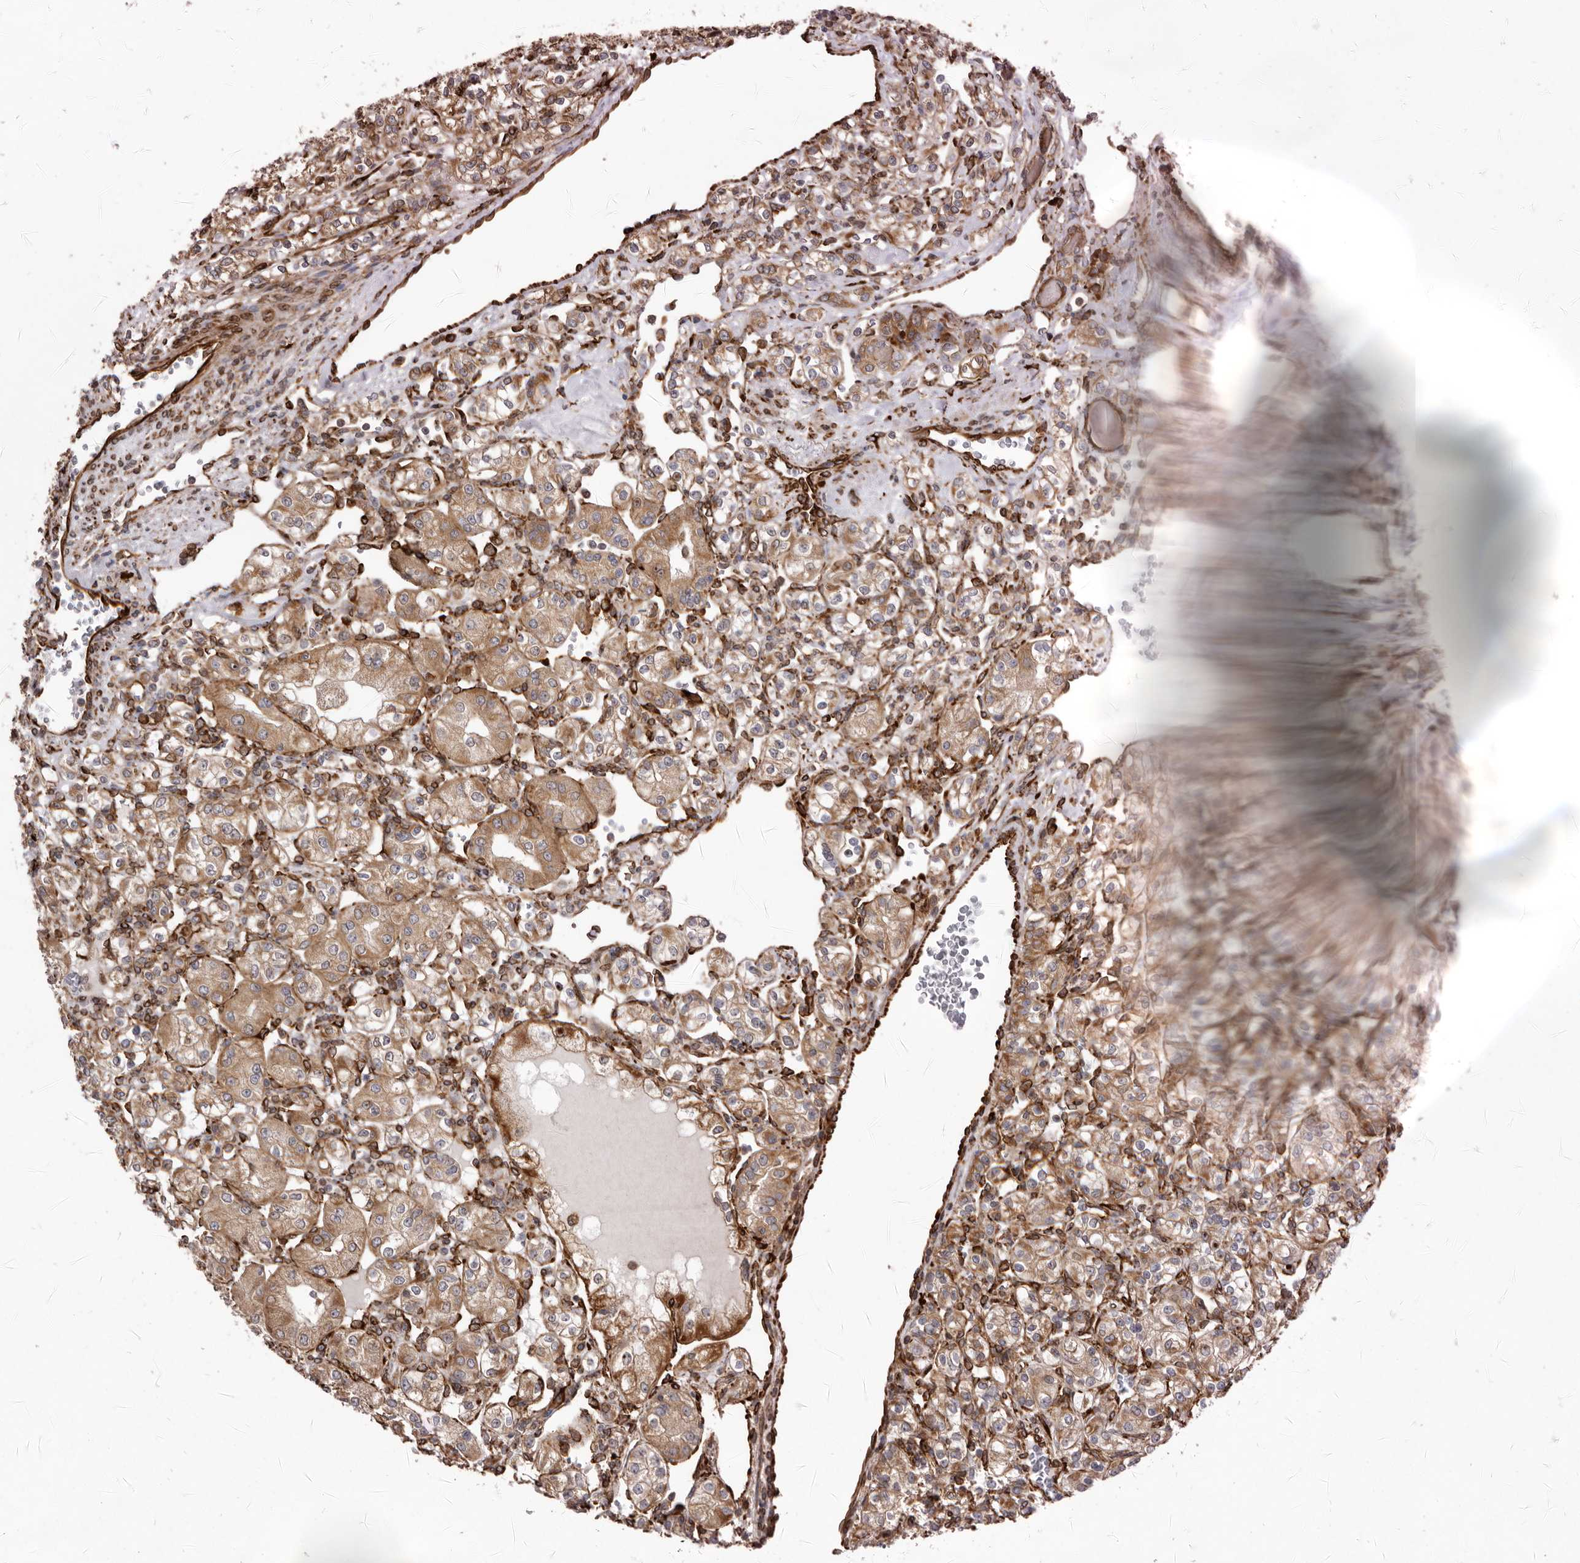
{"staining": {"intensity": "moderate", "quantity": ">75%", "location": "cytoplasmic/membranous"}, "tissue": "renal cancer", "cell_type": "Tumor cells", "image_type": "cancer", "snomed": [{"axis": "morphology", "description": "Adenocarcinoma, NOS"}, {"axis": "topography", "description": "Kidney"}], "caption": "This histopathology image reveals immunohistochemistry staining of renal cancer, with medium moderate cytoplasmic/membranous expression in approximately >75% of tumor cells.", "gene": "WDTC1", "patient": {"sex": "male", "age": 77}}